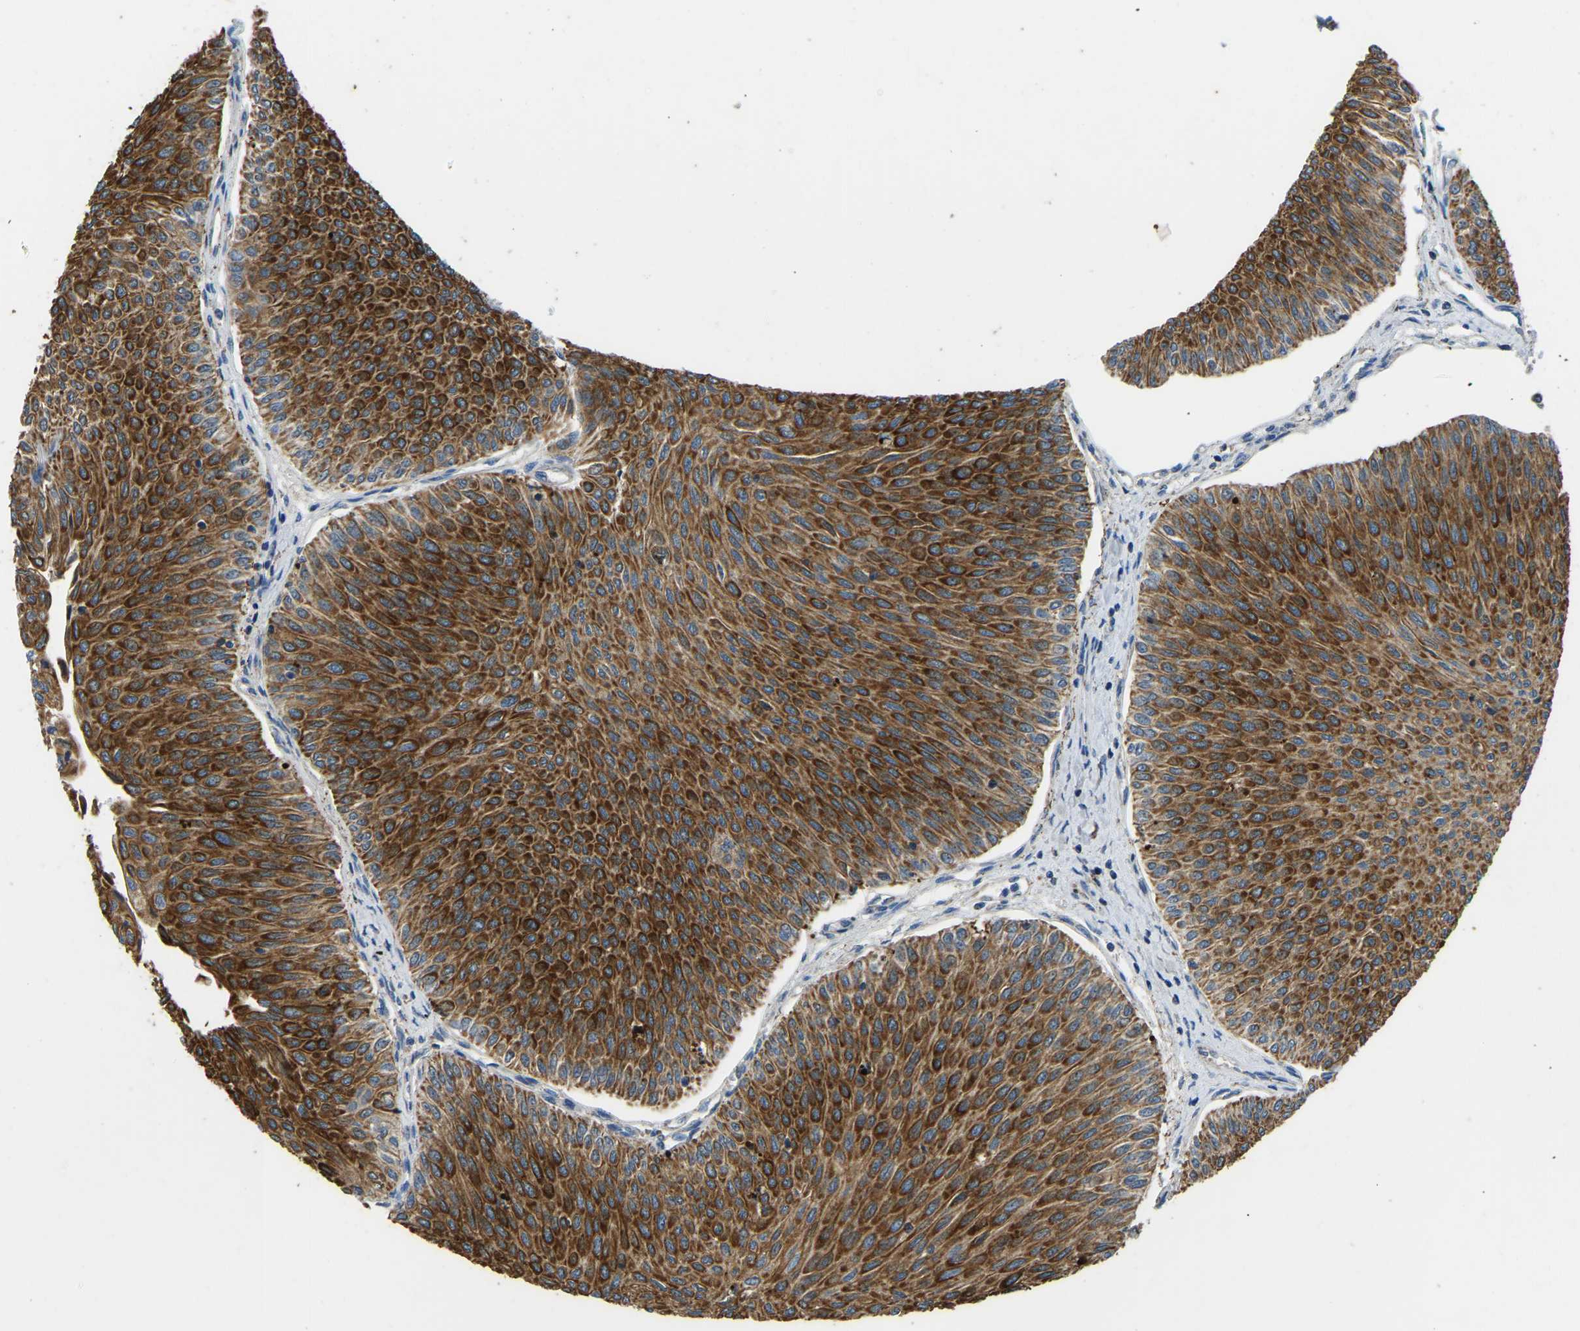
{"staining": {"intensity": "strong", "quantity": ">75%", "location": "cytoplasmic/membranous"}, "tissue": "urothelial cancer", "cell_type": "Tumor cells", "image_type": "cancer", "snomed": [{"axis": "morphology", "description": "Urothelial carcinoma, Low grade"}, {"axis": "topography", "description": "Urinary bladder"}], "caption": "Immunohistochemical staining of human urothelial cancer reveals strong cytoplasmic/membranous protein positivity in approximately >75% of tumor cells. The staining was performed using DAB to visualize the protein expression in brown, while the nuclei were stained in blue with hematoxylin (Magnification: 20x).", "gene": "ZNF200", "patient": {"sex": "male", "age": 78}}